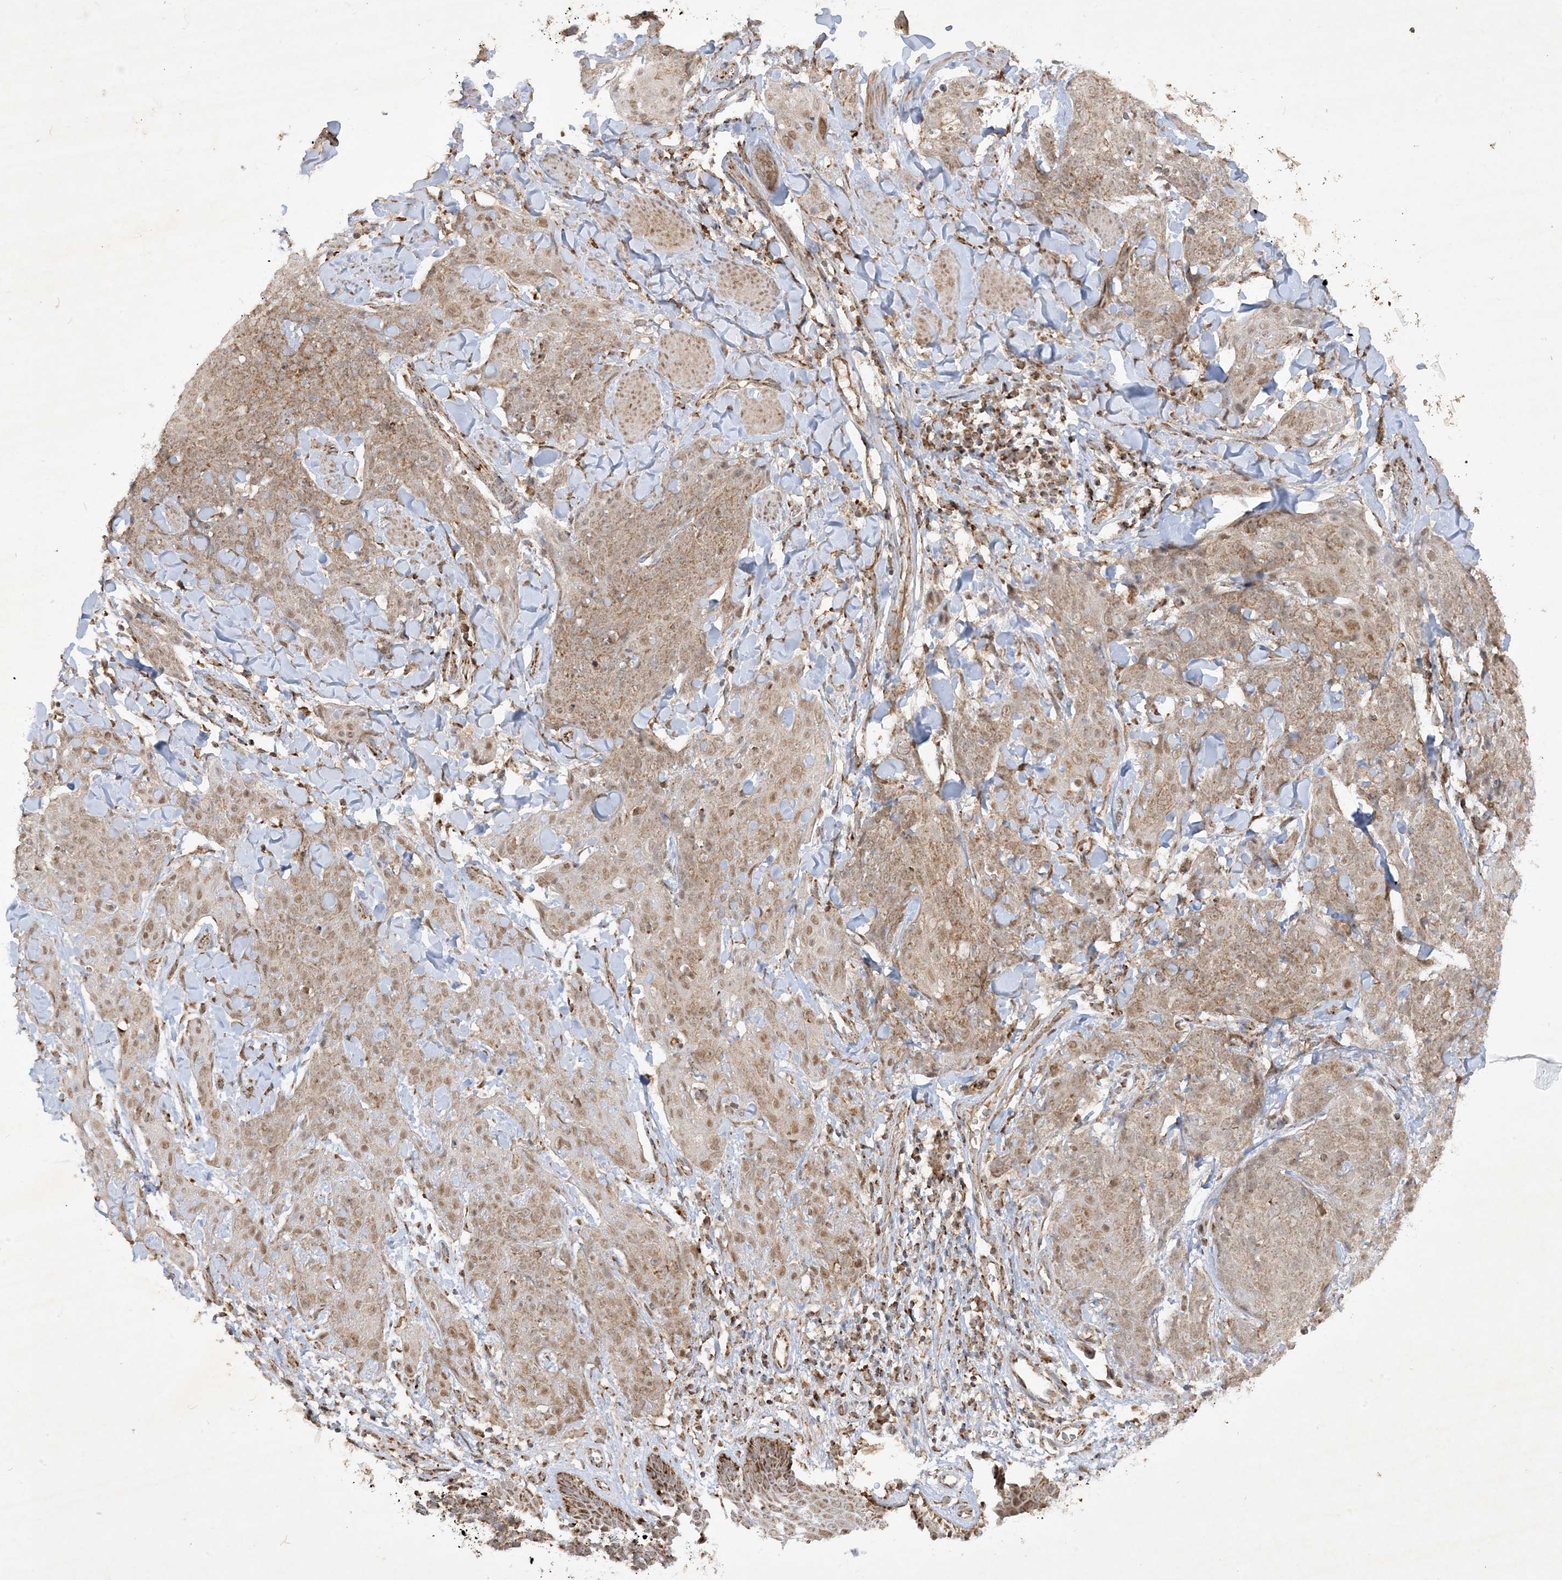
{"staining": {"intensity": "moderate", "quantity": ">75%", "location": "cytoplasmic/membranous,nuclear"}, "tissue": "skin cancer", "cell_type": "Tumor cells", "image_type": "cancer", "snomed": [{"axis": "morphology", "description": "Squamous cell carcinoma, NOS"}, {"axis": "topography", "description": "Skin"}, {"axis": "topography", "description": "Vulva"}], "caption": "IHC staining of skin cancer (squamous cell carcinoma), which exhibits medium levels of moderate cytoplasmic/membranous and nuclear positivity in approximately >75% of tumor cells indicating moderate cytoplasmic/membranous and nuclear protein staining. The staining was performed using DAB (3,3'-diaminobenzidine) (brown) for protein detection and nuclei were counterstained in hematoxylin (blue).", "gene": "NDUFAF3", "patient": {"sex": "female", "age": 85}}